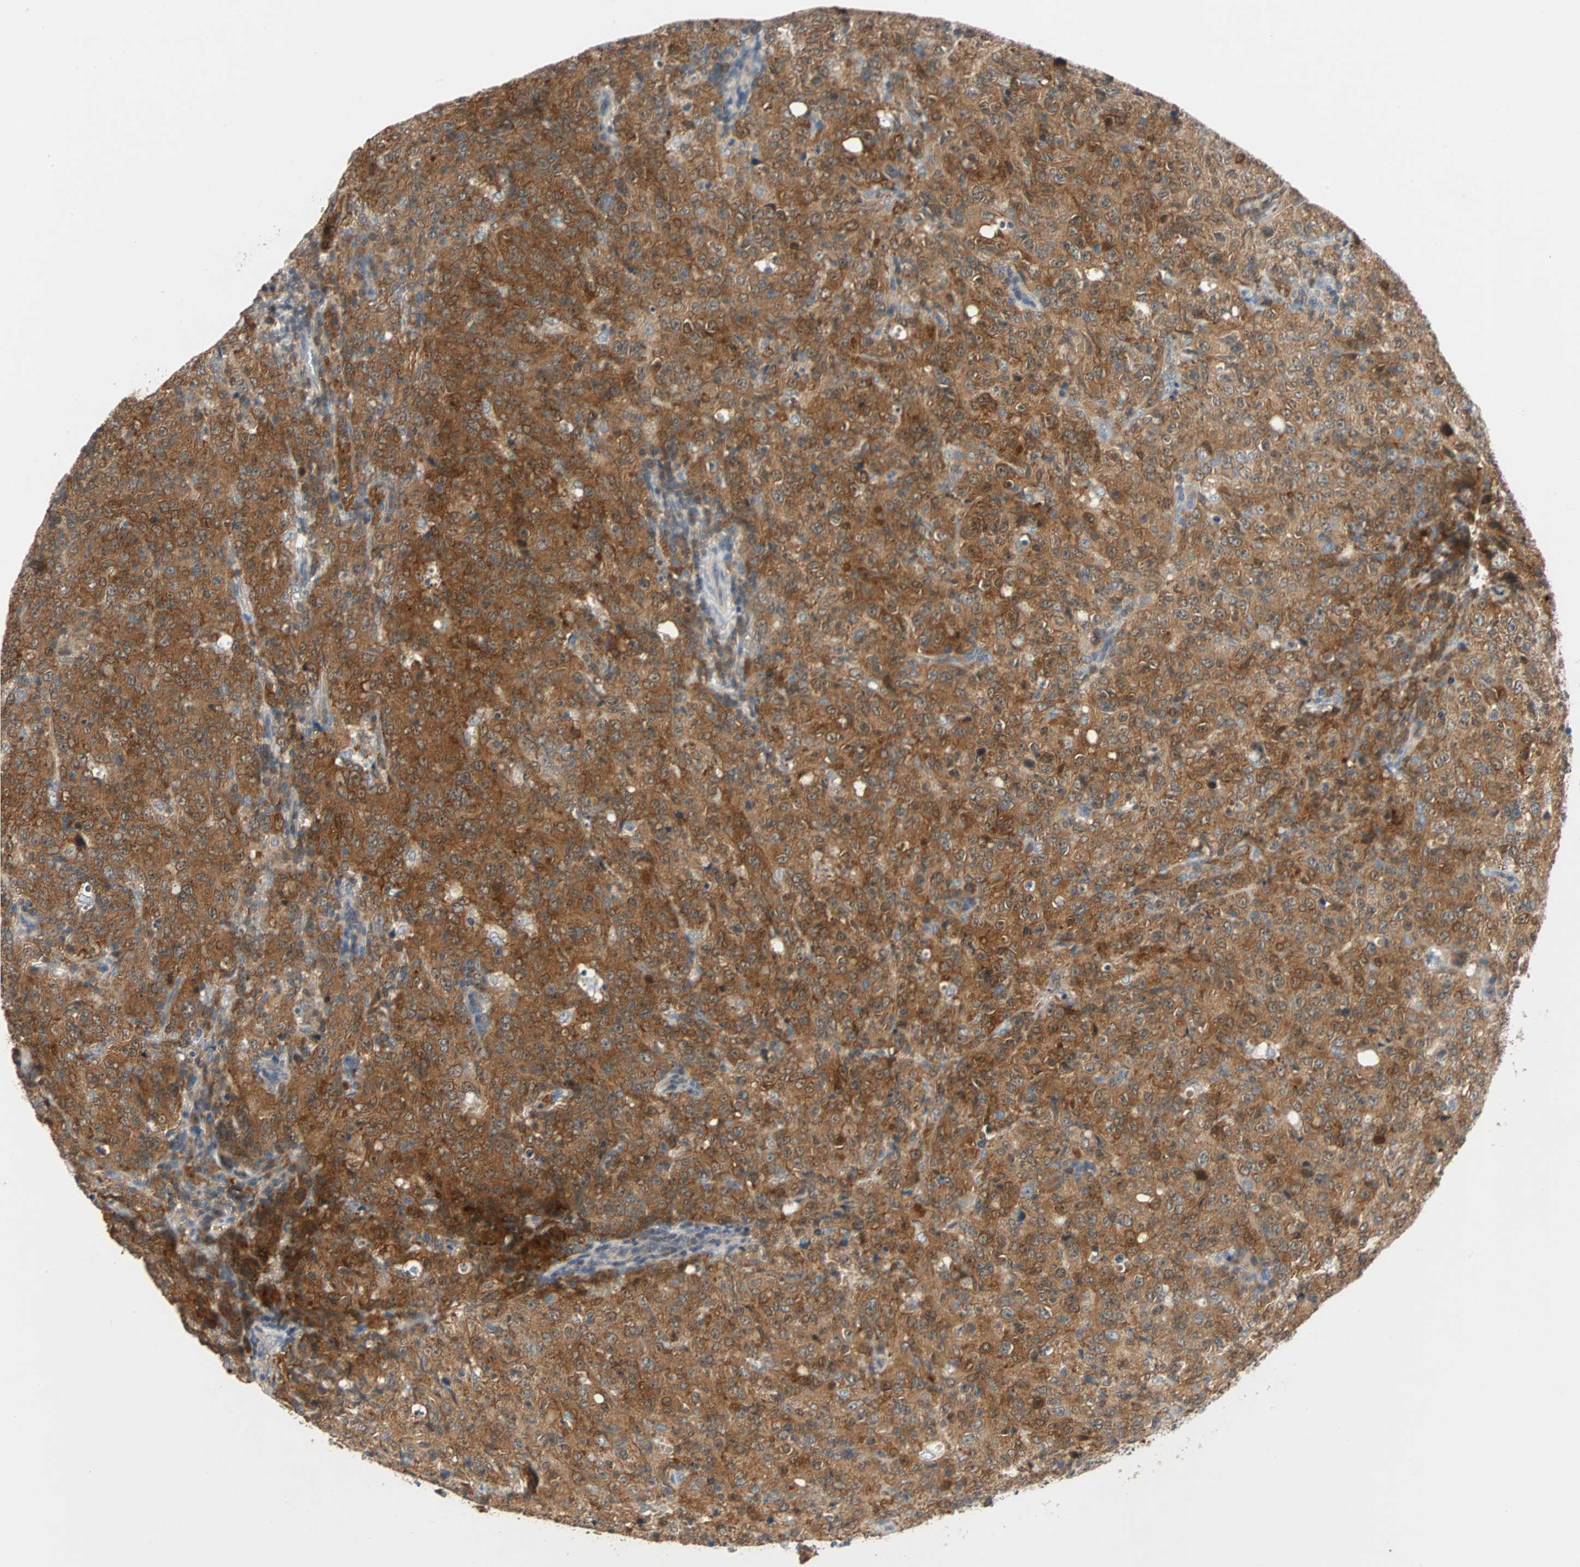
{"staining": {"intensity": "strong", "quantity": ">75%", "location": "cytoplasmic/membranous"}, "tissue": "lymphoma", "cell_type": "Tumor cells", "image_type": "cancer", "snomed": [{"axis": "morphology", "description": "Malignant lymphoma, non-Hodgkin's type, High grade"}, {"axis": "topography", "description": "Tonsil"}], "caption": "Strong cytoplasmic/membranous staining is appreciated in approximately >75% of tumor cells in lymphoma.", "gene": "MAP4K1", "patient": {"sex": "female", "age": 36}}